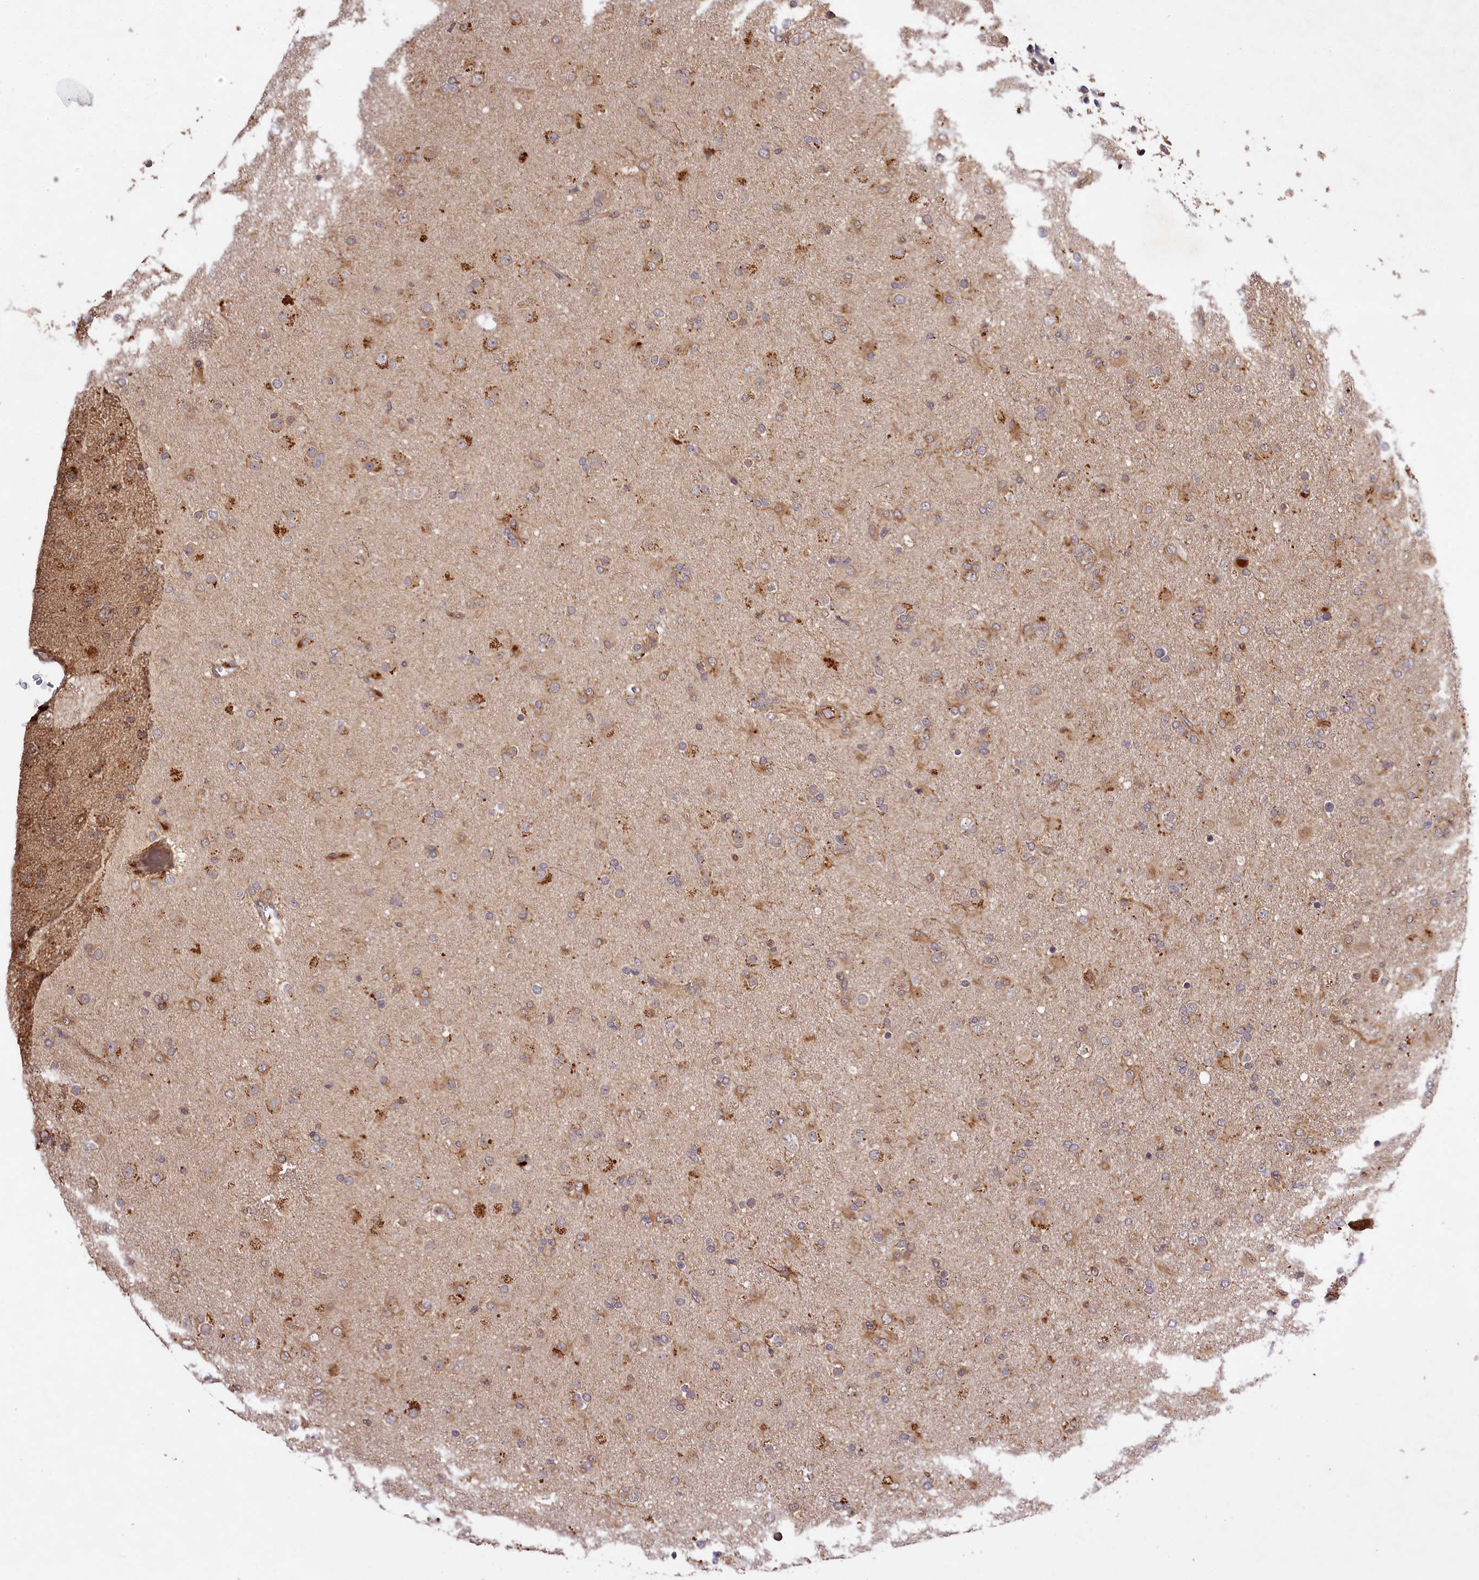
{"staining": {"intensity": "moderate", "quantity": "25%-75%", "location": "cytoplasmic/membranous"}, "tissue": "glioma", "cell_type": "Tumor cells", "image_type": "cancer", "snomed": [{"axis": "morphology", "description": "Glioma, malignant, Low grade"}, {"axis": "topography", "description": "Brain"}], "caption": "Protein staining of malignant glioma (low-grade) tissue demonstrates moderate cytoplasmic/membranous expression in approximately 25%-75% of tumor cells.", "gene": "MCF2L2", "patient": {"sex": "male", "age": 65}}